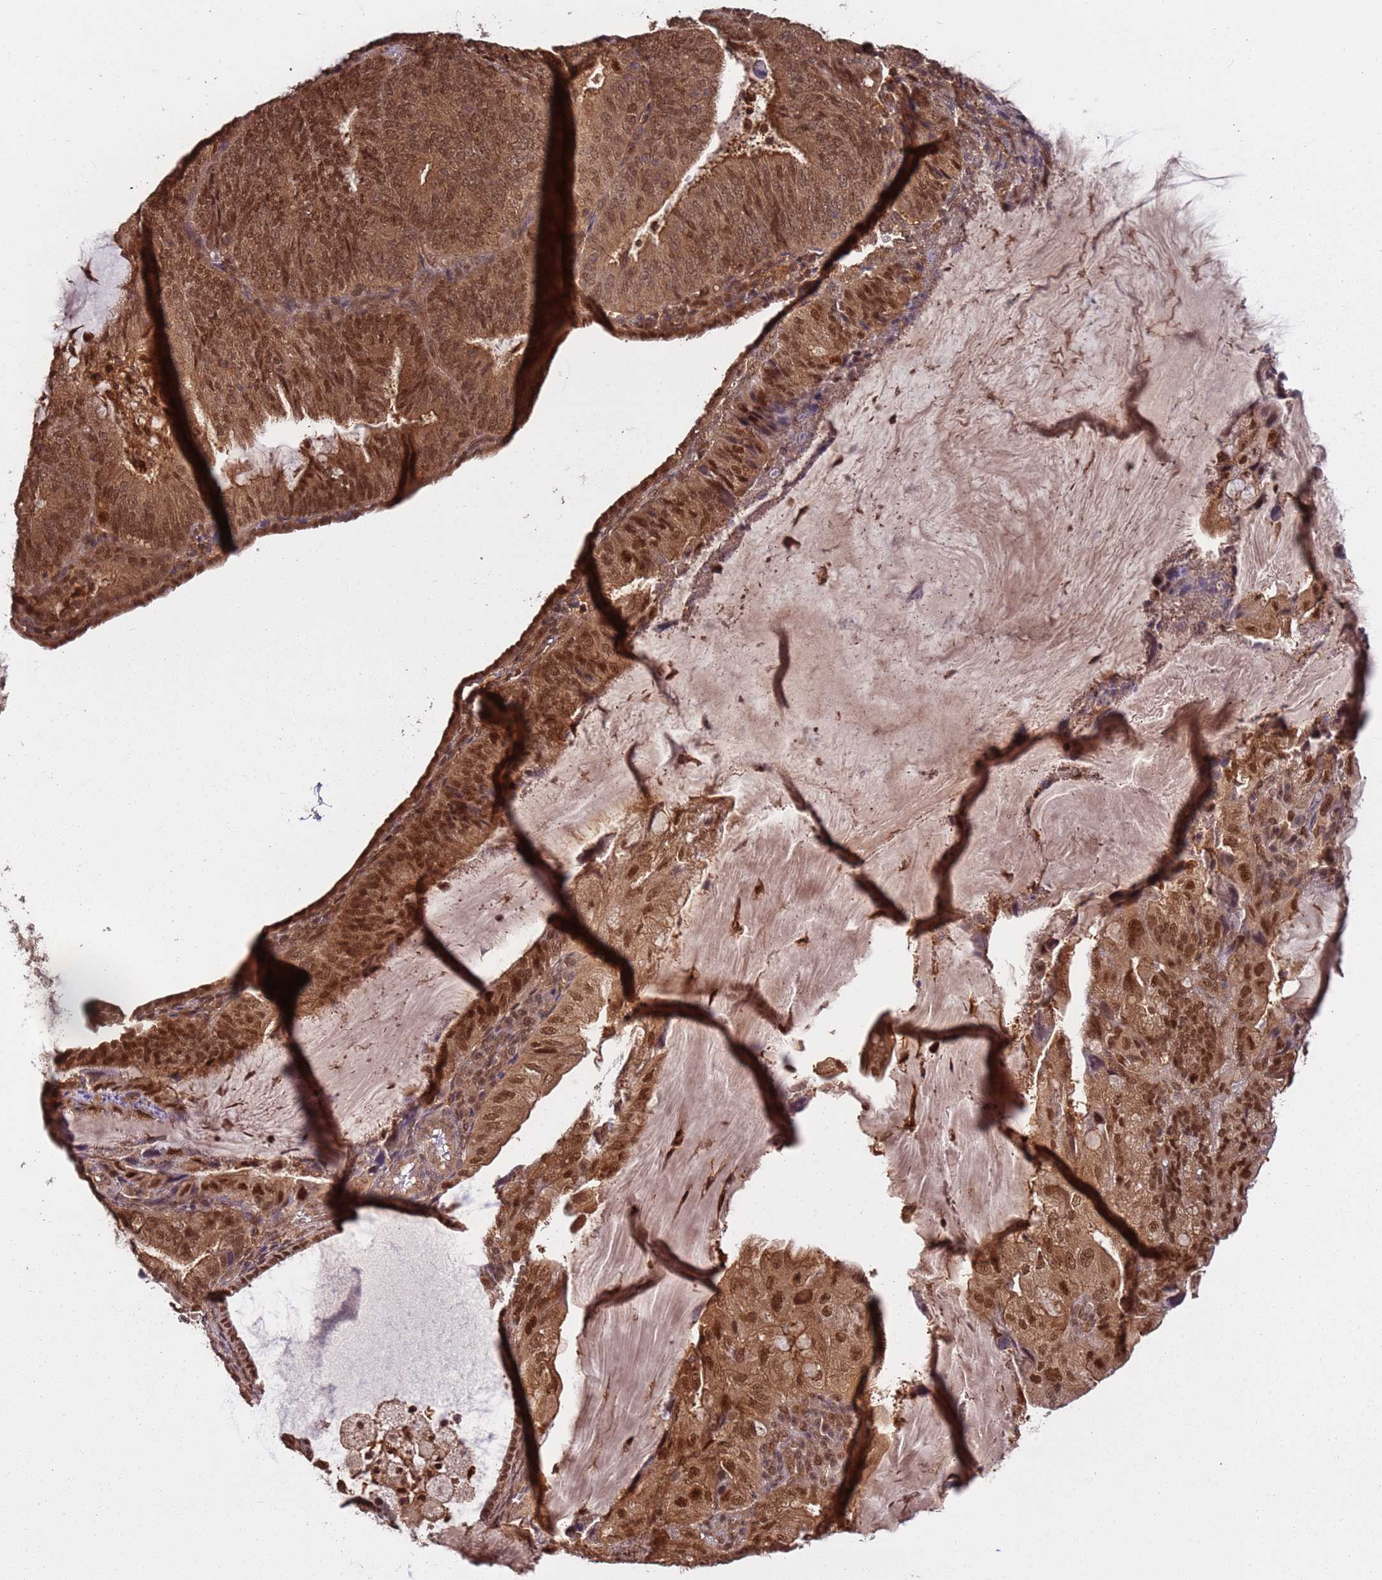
{"staining": {"intensity": "strong", "quantity": ">75%", "location": "cytoplasmic/membranous,nuclear"}, "tissue": "endometrial cancer", "cell_type": "Tumor cells", "image_type": "cancer", "snomed": [{"axis": "morphology", "description": "Adenocarcinoma, NOS"}, {"axis": "topography", "description": "Endometrium"}], "caption": "This is a histology image of immunohistochemistry staining of endometrial cancer, which shows strong staining in the cytoplasmic/membranous and nuclear of tumor cells.", "gene": "PGLS", "patient": {"sex": "female", "age": 81}}